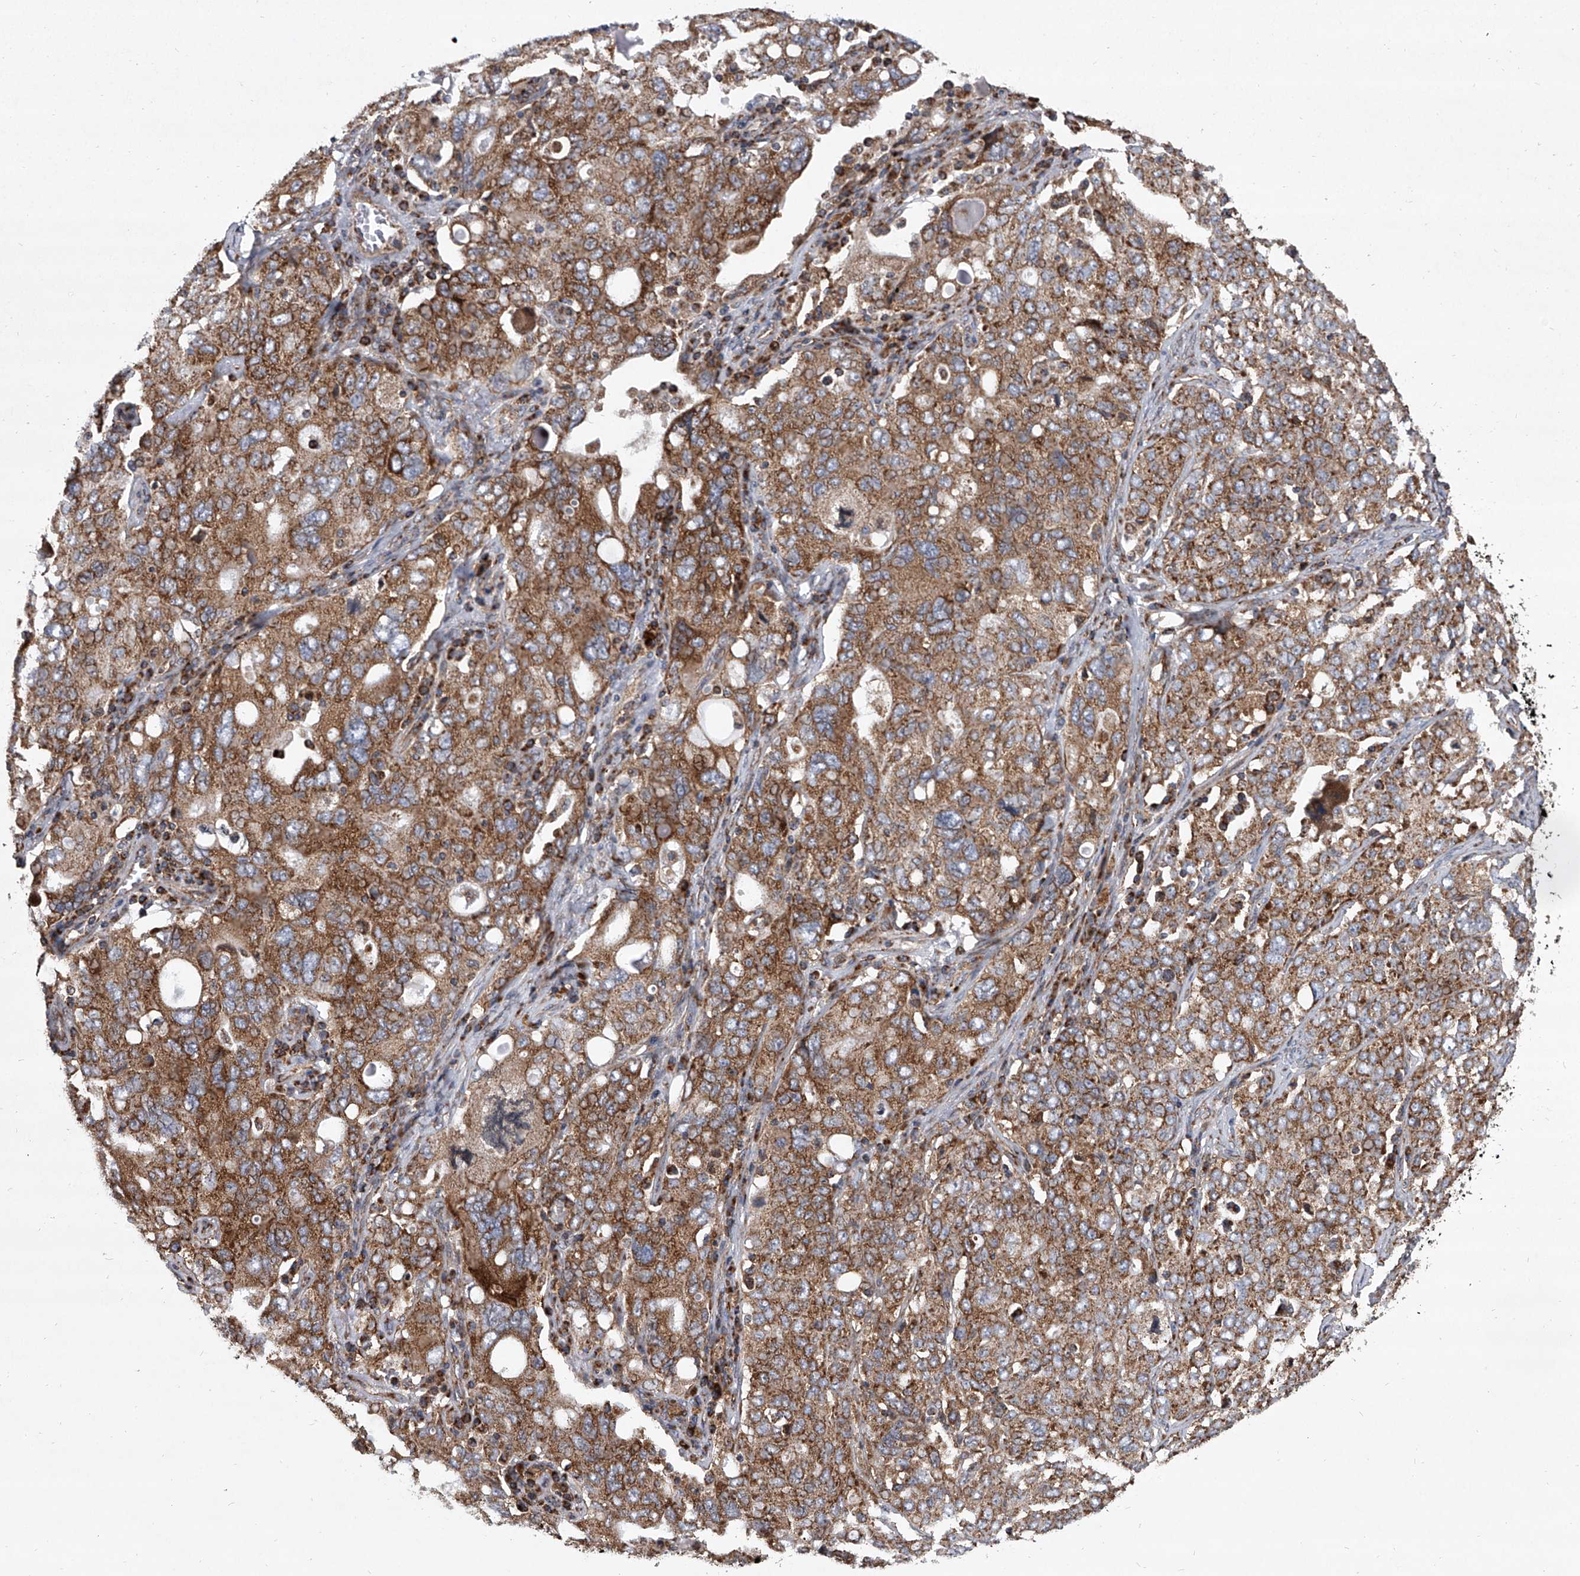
{"staining": {"intensity": "moderate", "quantity": ">75%", "location": "cytoplasmic/membranous"}, "tissue": "ovarian cancer", "cell_type": "Tumor cells", "image_type": "cancer", "snomed": [{"axis": "morphology", "description": "Carcinoma, endometroid"}, {"axis": "topography", "description": "Ovary"}], "caption": "Tumor cells exhibit medium levels of moderate cytoplasmic/membranous expression in approximately >75% of cells in ovarian cancer.", "gene": "ZC3H15", "patient": {"sex": "female", "age": 62}}